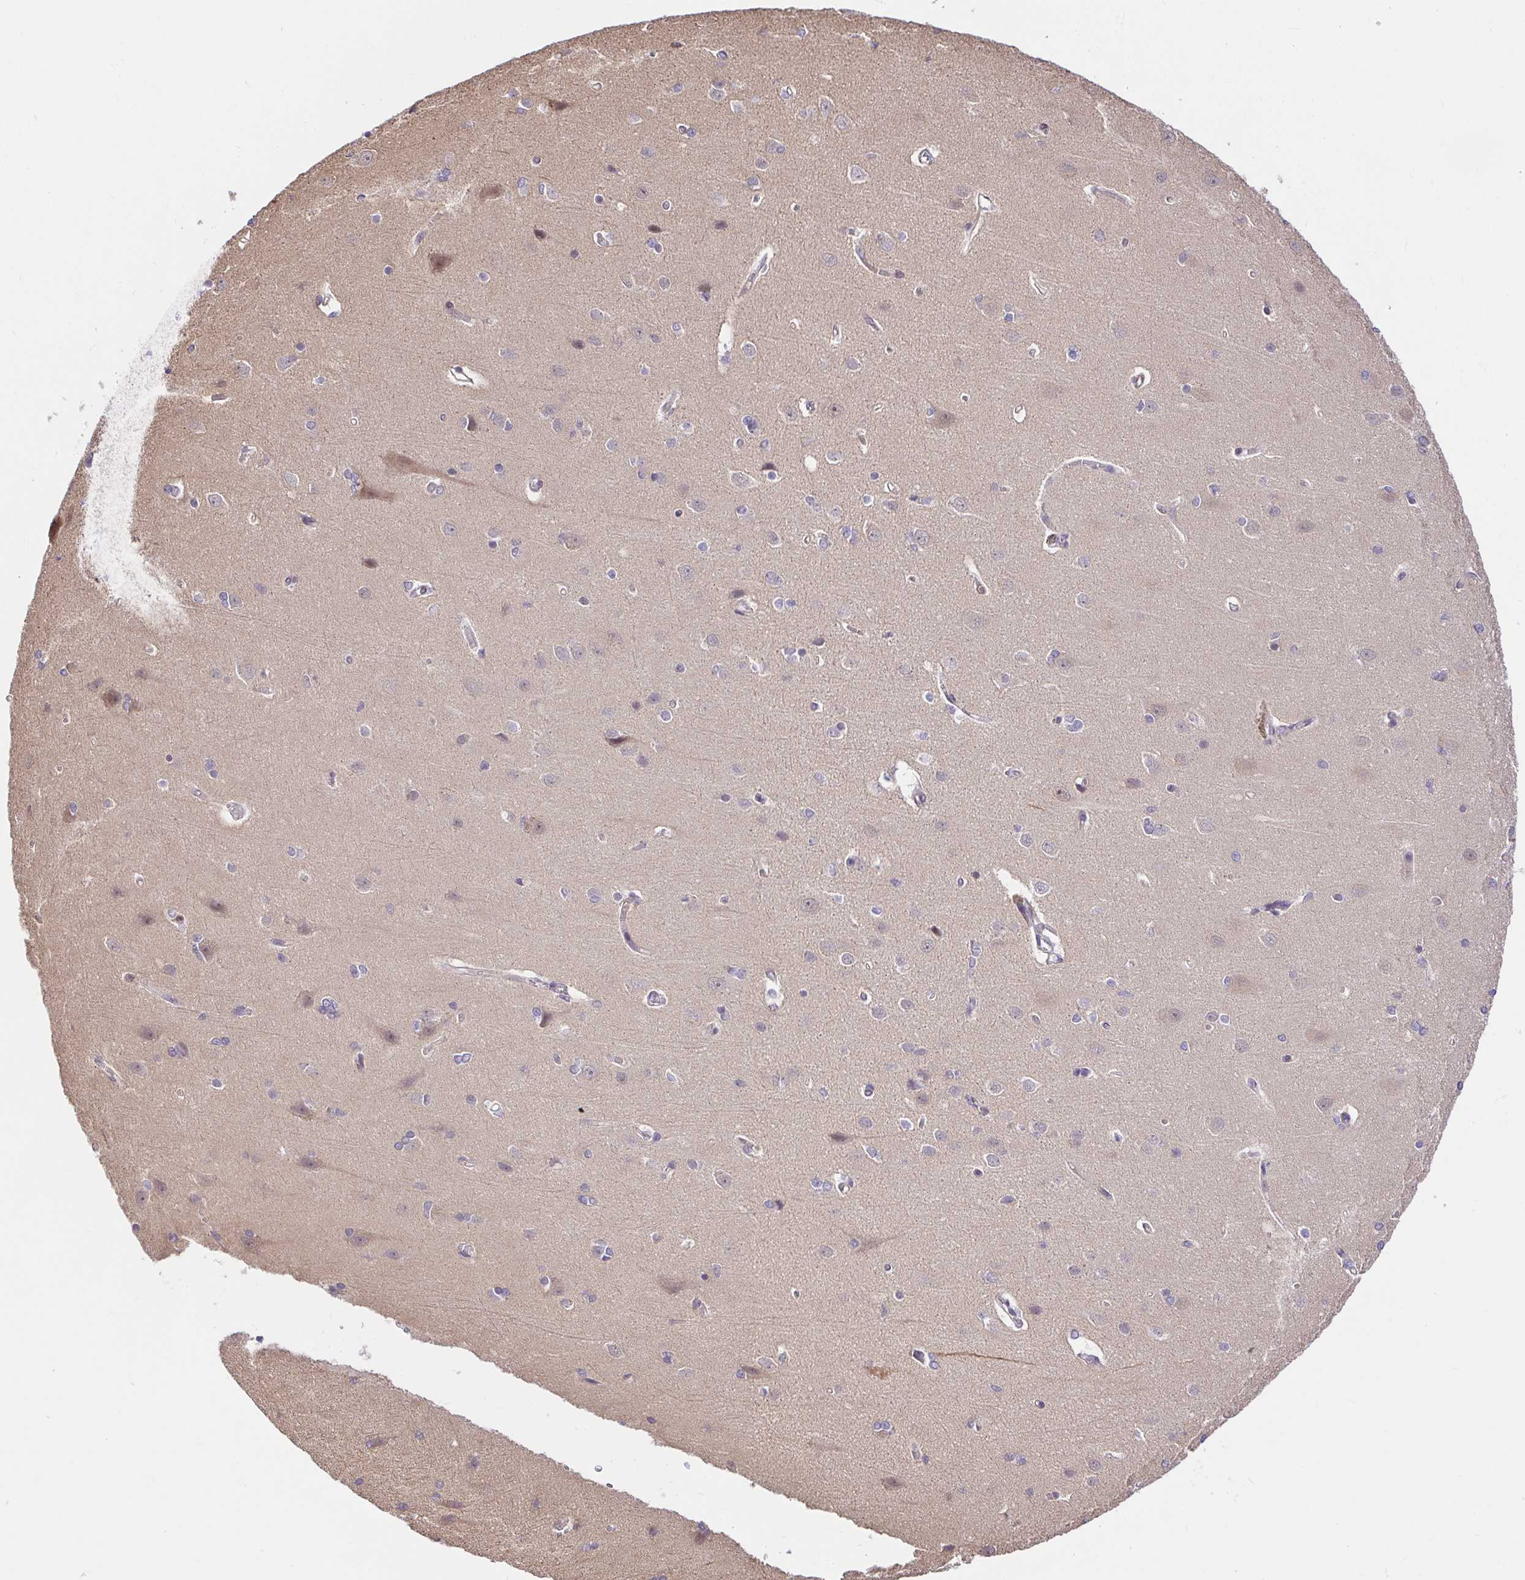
{"staining": {"intensity": "weak", "quantity": "25%-75%", "location": "cytoplasmic/membranous"}, "tissue": "cerebral cortex", "cell_type": "Endothelial cells", "image_type": "normal", "snomed": [{"axis": "morphology", "description": "Normal tissue, NOS"}, {"axis": "topography", "description": "Cerebral cortex"}], "caption": "This histopathology image exhibits immunohistochemistry staining of benign cerebral cortex, with low weak cytoplasmic/membranous expression in about 25%-75% of endothelial cells.", "gene": "TRIM55", "patient": {"sex": "male", "age": 37}}